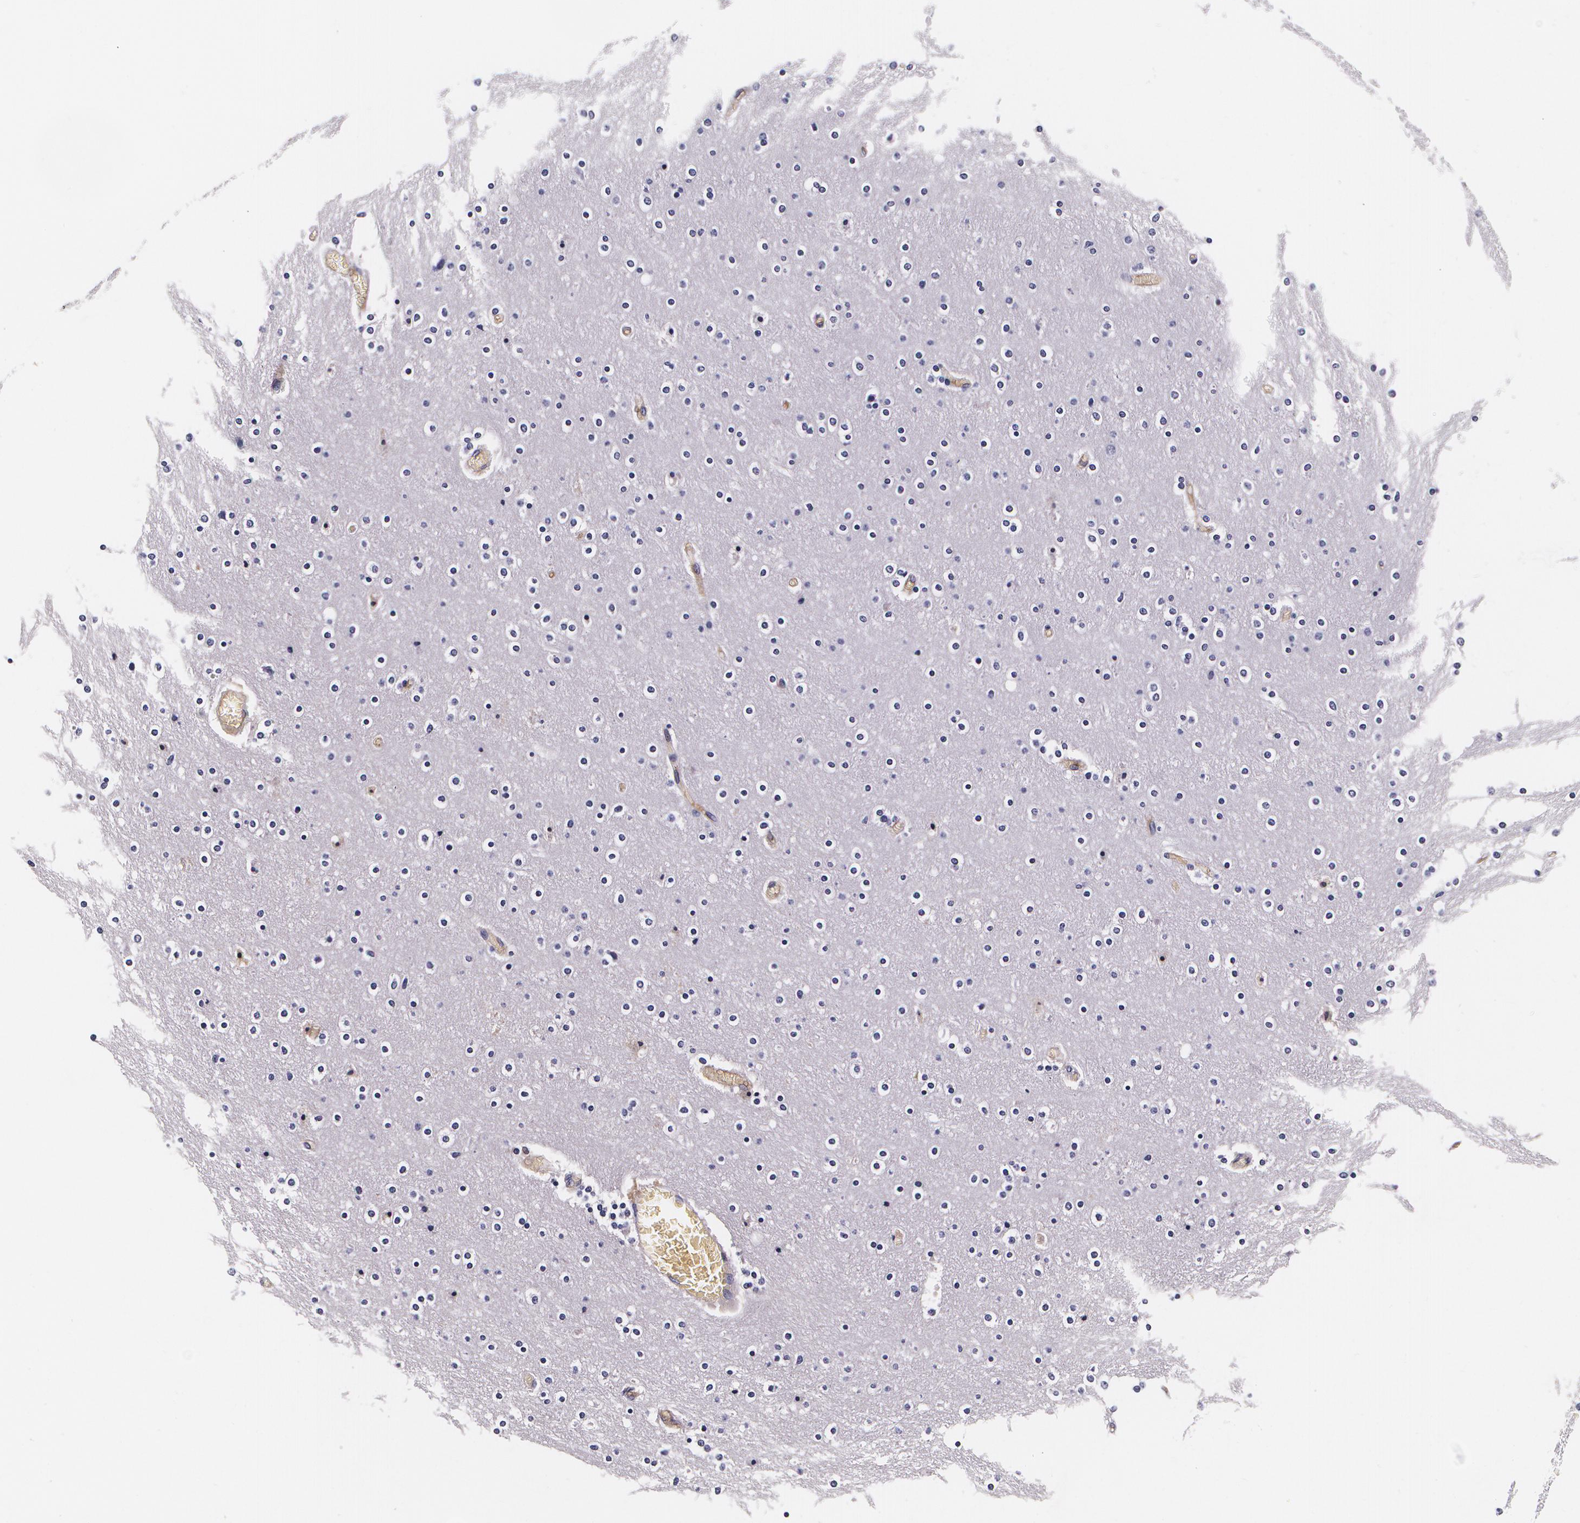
{"staining": {"intensity": "weak", "quantity": "25%-75%", "location": "cytoplasmic/membranous"}, "tissue": "cerebral cortex", "cell_type": "Endothelial cells", "image_type": "normal", "snomed": [{"axis": "morphology", "description": "Normal tissue, NOS"}, {"axis": "topography", "description": "Cerebral cortex"}], "caption": "An immunohistochemistry (IHC) histopathology image of unremarkable tissue is shown. Protein staining in brown highlights weak cytoplasmic/membranous positivity in cerebral cortex within endothelial cells.", "gene": "TTR", "patient": {"sex": "female", "age": 54}}